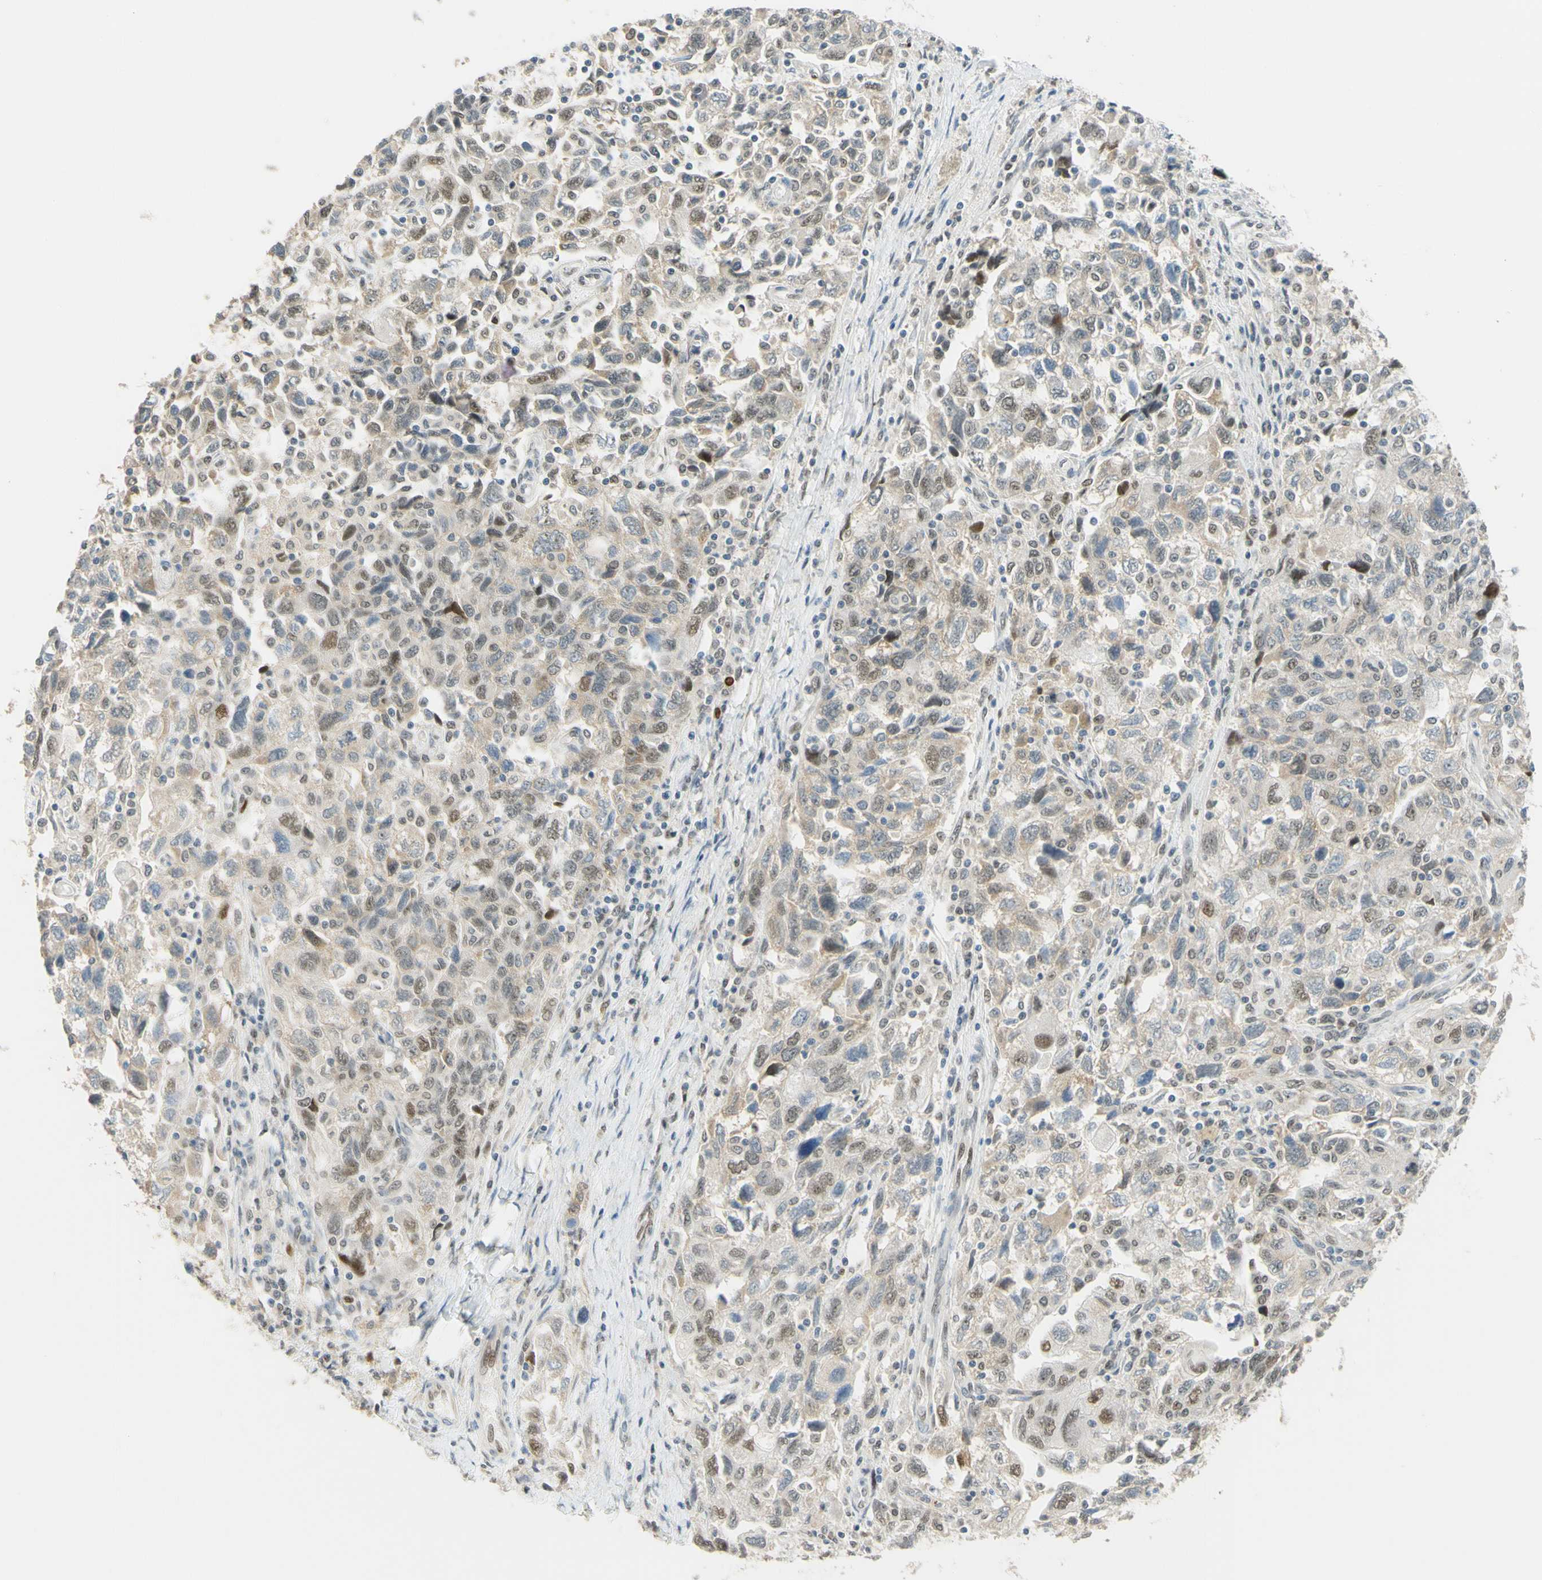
{"staining": {"intensity": "moderate", "quantity": ">75%", "location": "nuclear"}, "tissue": "ovarian cancer", "cell_type": "Tumor cells", "image_type": "cancer", "snomed": [{"axis": "morphology", "description": "Carcinoma, NOS"}, {"axis": "morphology", "description": "Cystadenocarcinoma, serous, NOS"}, {"axis": "topography", "description": "Ovary"}], "caption": "High-power microscopy captured an immunohistochemistry photomicrograph of ovarian cancer (serous cystadenocarcinoma), revealing moderate nuclear staining in approximately >75% of tumor cells. (DAB (3,3'-diaminobenzidine) IHC, brown staining for protein, blue staining for nuclei).", "gene": "POLB", "patient": {"sex": "female", "age": 69}}